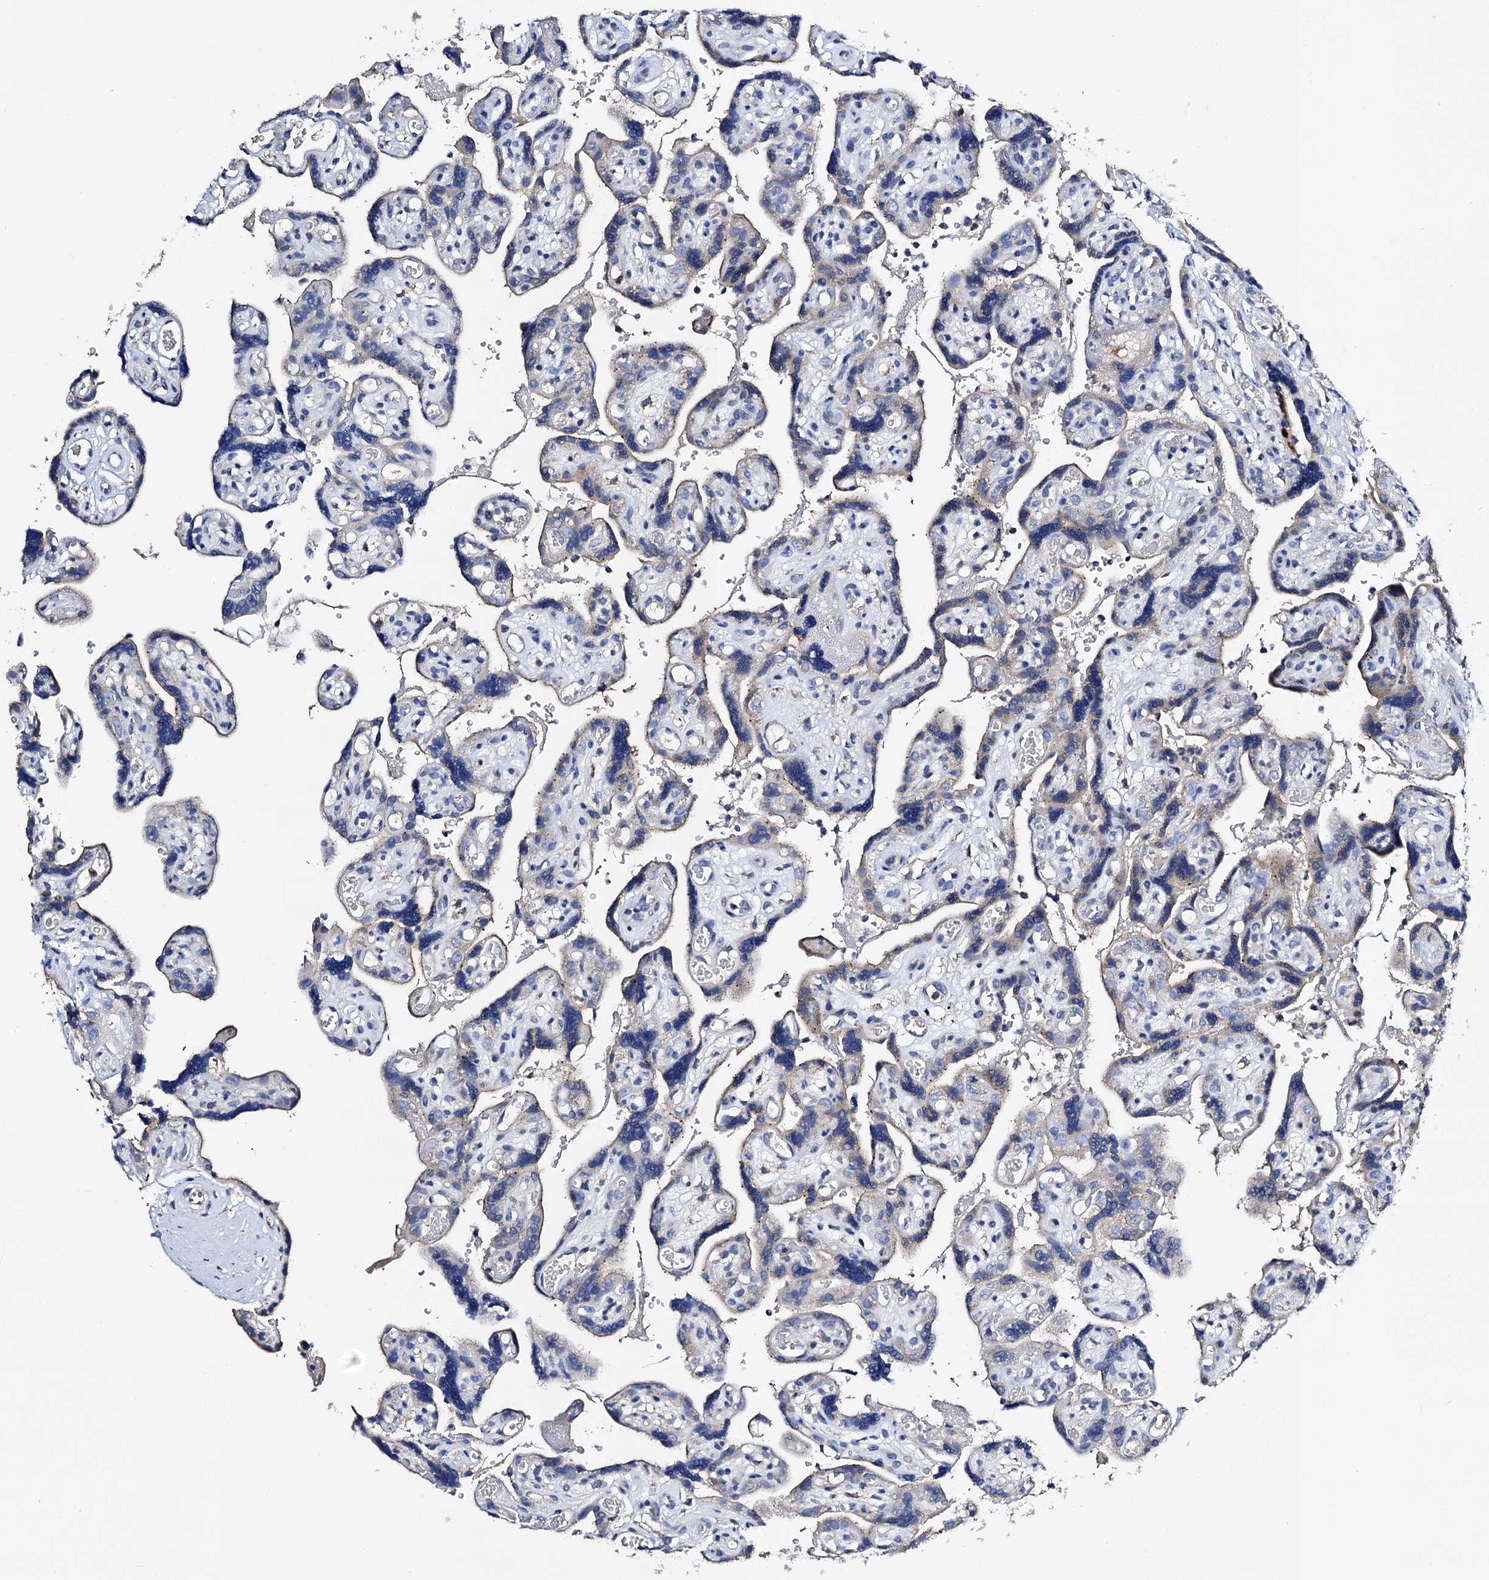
{"staining": {"intensity": "negative", "quantity": "none", "location": "none"}, "tissue": "placenta", "cell_type": "Decidual cells", "image_type": "normal", "snomed": [{"axis": "morphology", "description": "Normal tissue, NOS"}, {"axis": "topography", "description": "Placenta"}], "caption": "IHC image of benign human placenta stained for a protein (brown), which displays no staining in decidual cells.", "gene": "FREM3", "patient": {"sex": "female", "age": 30}}